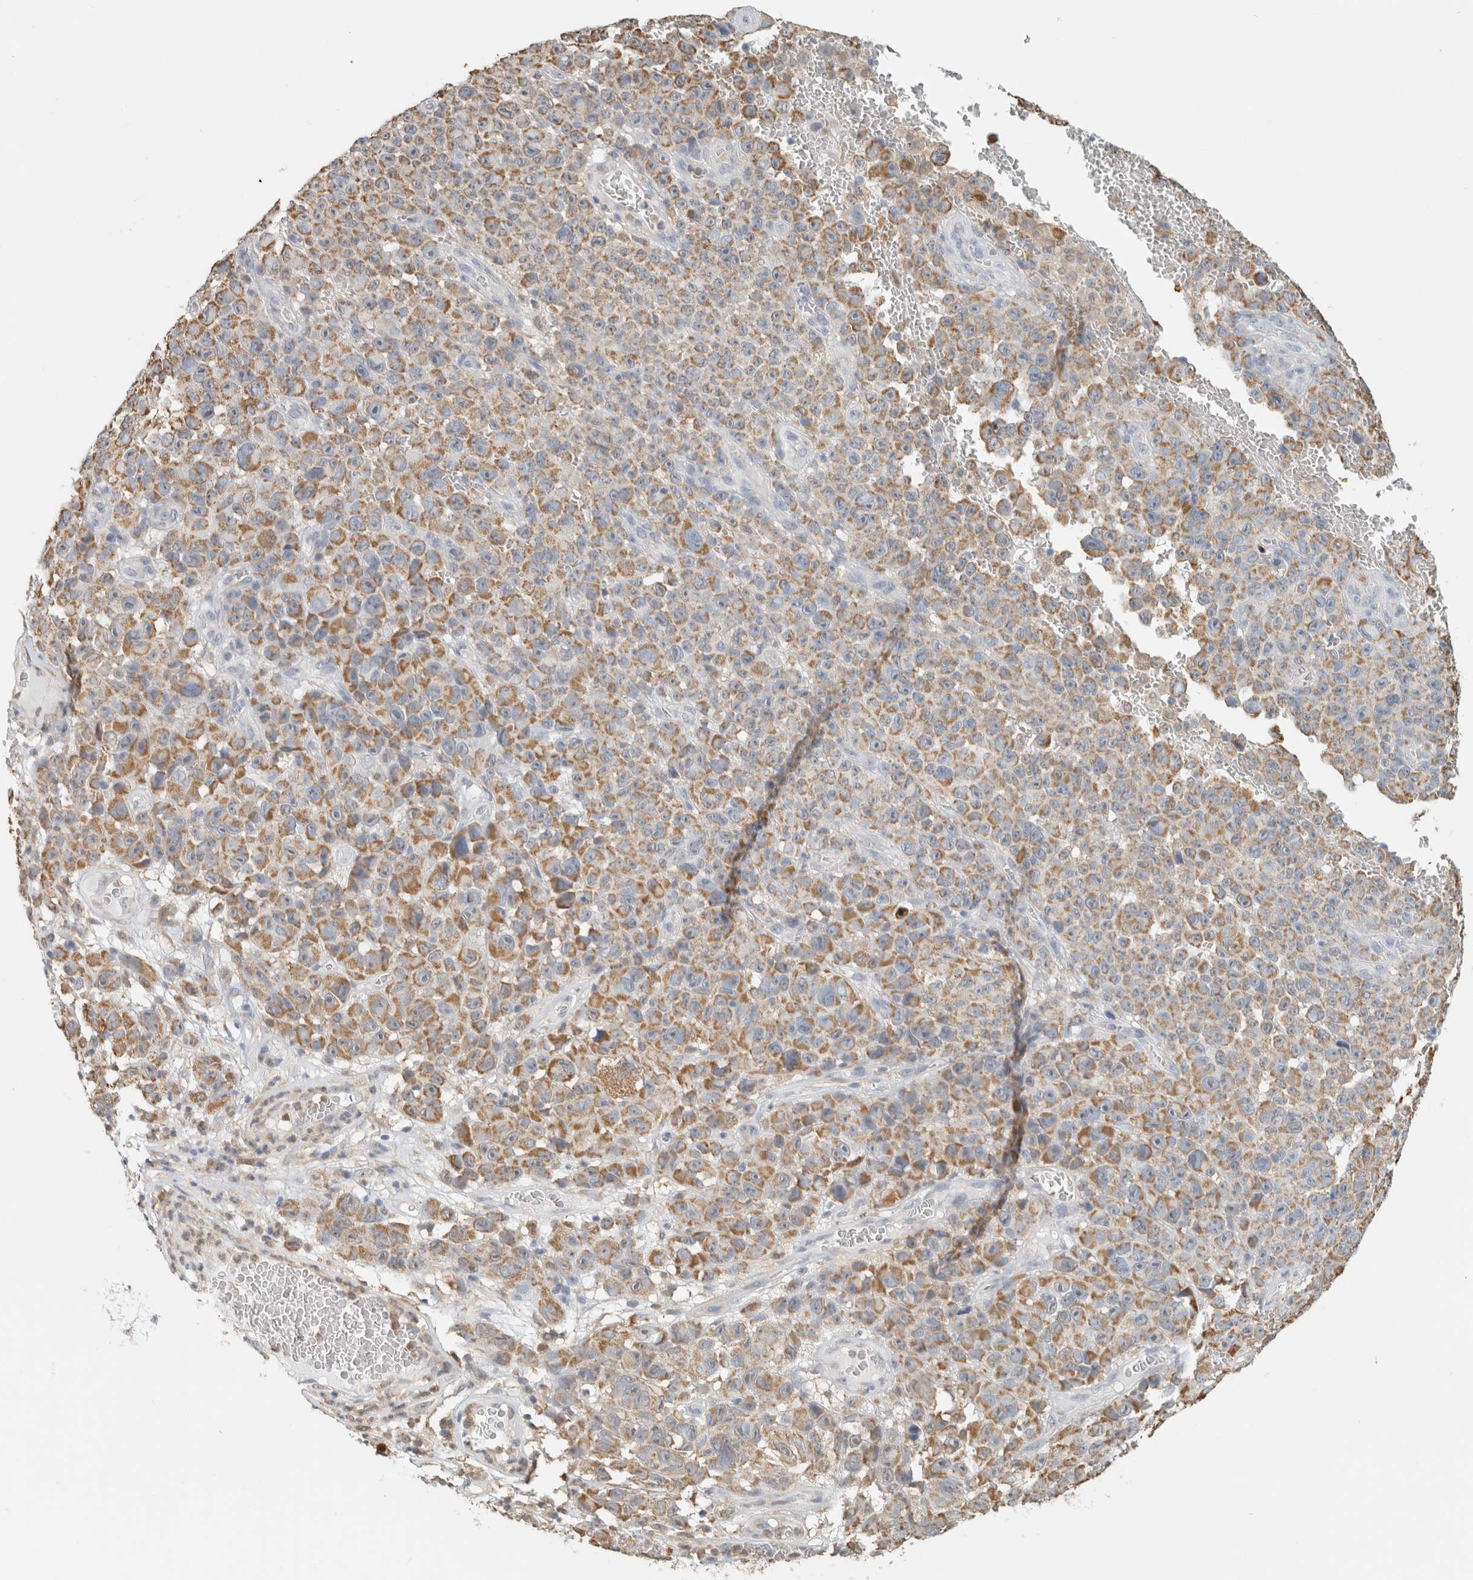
{"staining": {"intensity": "weak", "quantity": ">75%", "location": "cytoplasmic/membranous"}, "tissue": "melanoma", "cell_type": "Tumor cells", "image_type": "cancer", "snomed": [{"axis": "morphology", "description": "Malignant melanoma, NOS"}, {"axis": "topography", "description": "Skin"}], "caption": "About >75% of tumor cells in human malignant melanoma demonstrate weak cytoplasmic/membranous protein expression as visualized by brown immunohistochemical staining.", "gene": "CAPG", "patient": {"sex": "female", "age": 82}}